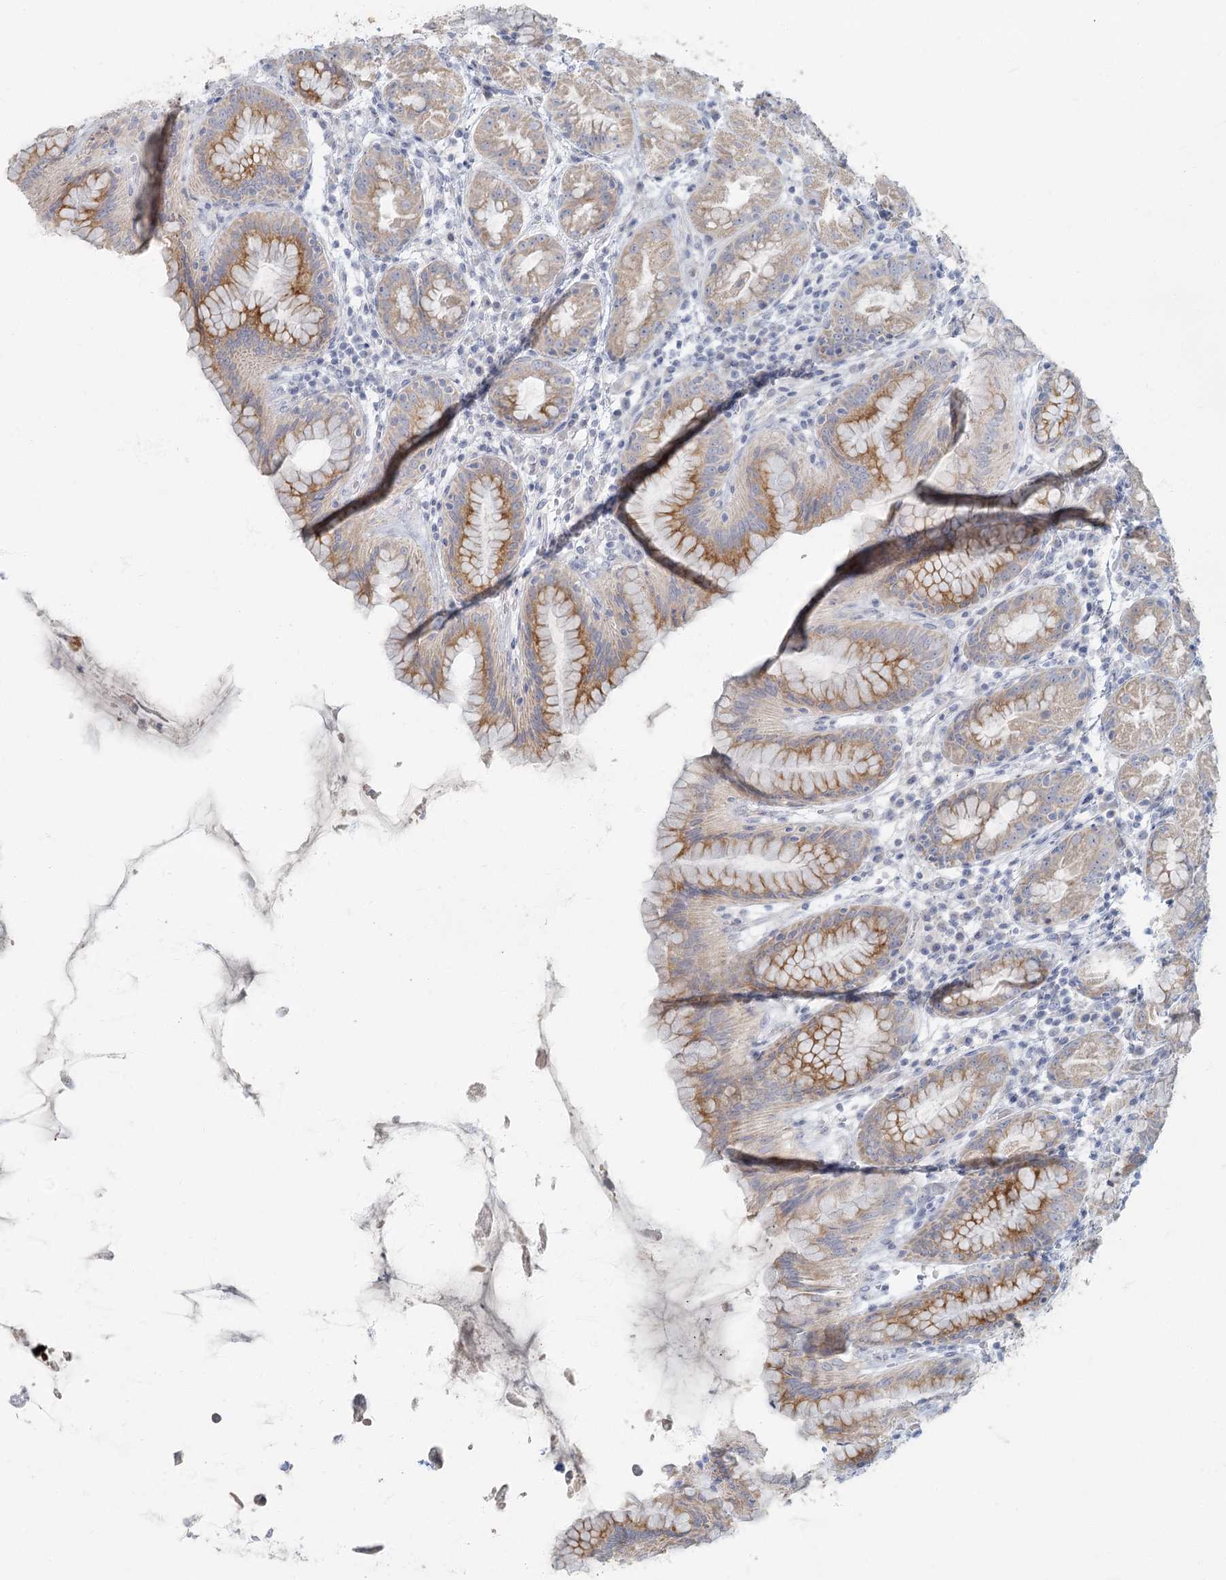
{"staining": {"intensity": "moderate", "quantity": "25%-75%", "location": "cytoplasmic/membranous"}, "tissue": "stomach", "cell_type": "Glandular cells", "image_type": "normal", "snomed": [{"axis": "morphology", "description": "Normal tissue, NOS"}, {"axis": "topography", "description": "Stomach"}], "caption": "DAB immunohistochemical staining of benign stomach demonstrates moderate cytoplasmic/membranous protein staining in about 25%-75% of glandular cells. (DAB IHC, brown staining for protein, blue staining for nuclei).", "gene": "FAM110C", "patient": {"sex": "female", "age": 79}}